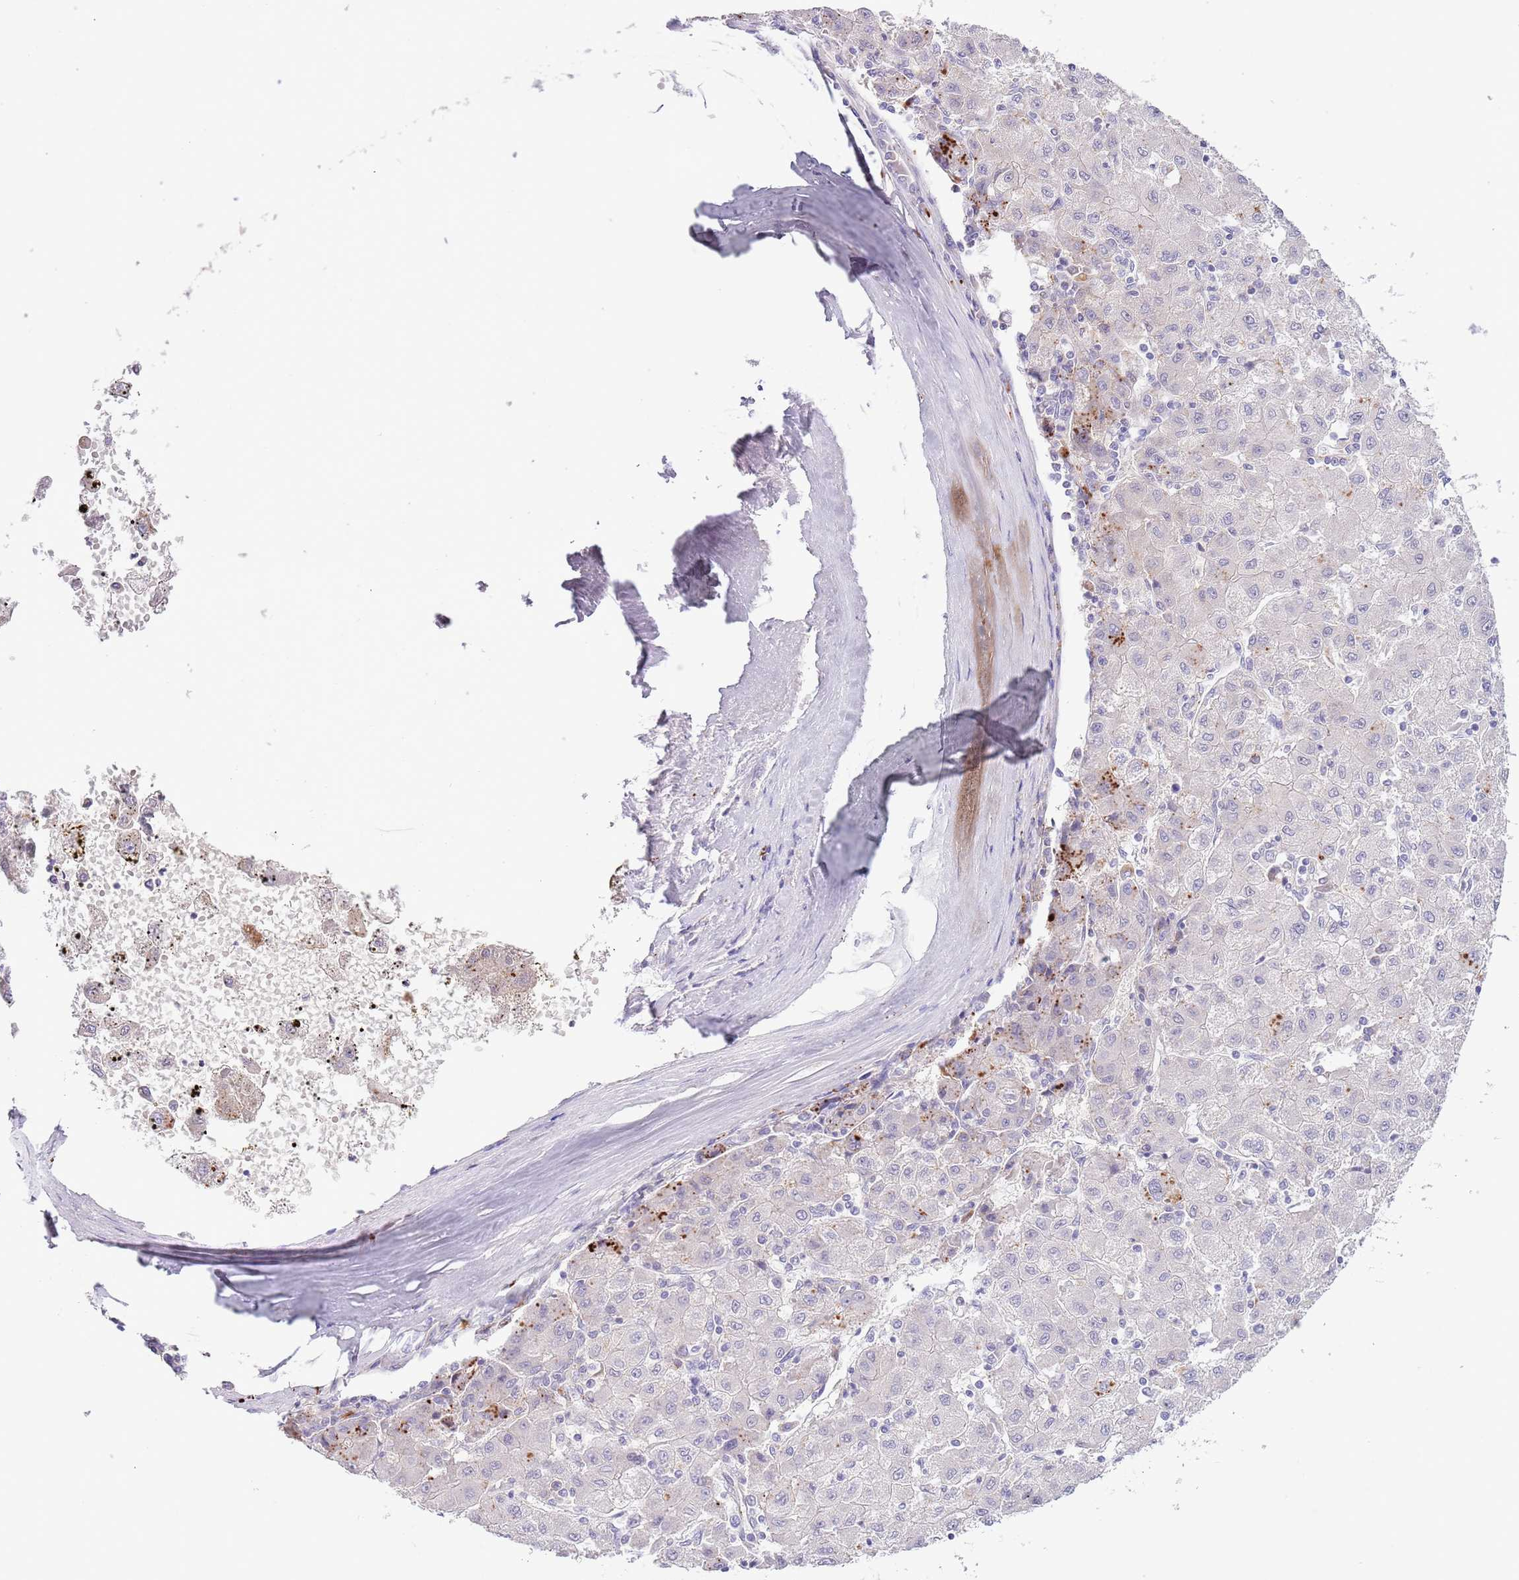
{"staining": {"intensity": "strong", "quantity": "<25%", "location": "cytoplasmic/membranous"}, "tissue": "liver cancer", "cell_type": "Tumor cells", "image_type": "cancer", "snomed": [{"axis": "morphology", "description": "Carcinoma, Hepatocellular, NOS"}, {"axis": "topography", "description": "Liver"}], "caption": "Liver cancer (hepatocellular carcinoma) tissue reveals strong cytoplasmic/membranous staining in about <25% of tumor cells The staining was performed using DAB (3,3'-diaminobenzidine), with brown indicating positive protein expression. Nuclei are stained blue with hematoxylin.", "gene": "ABHD17A", "patient": {"sex": "male", "age": 72}}